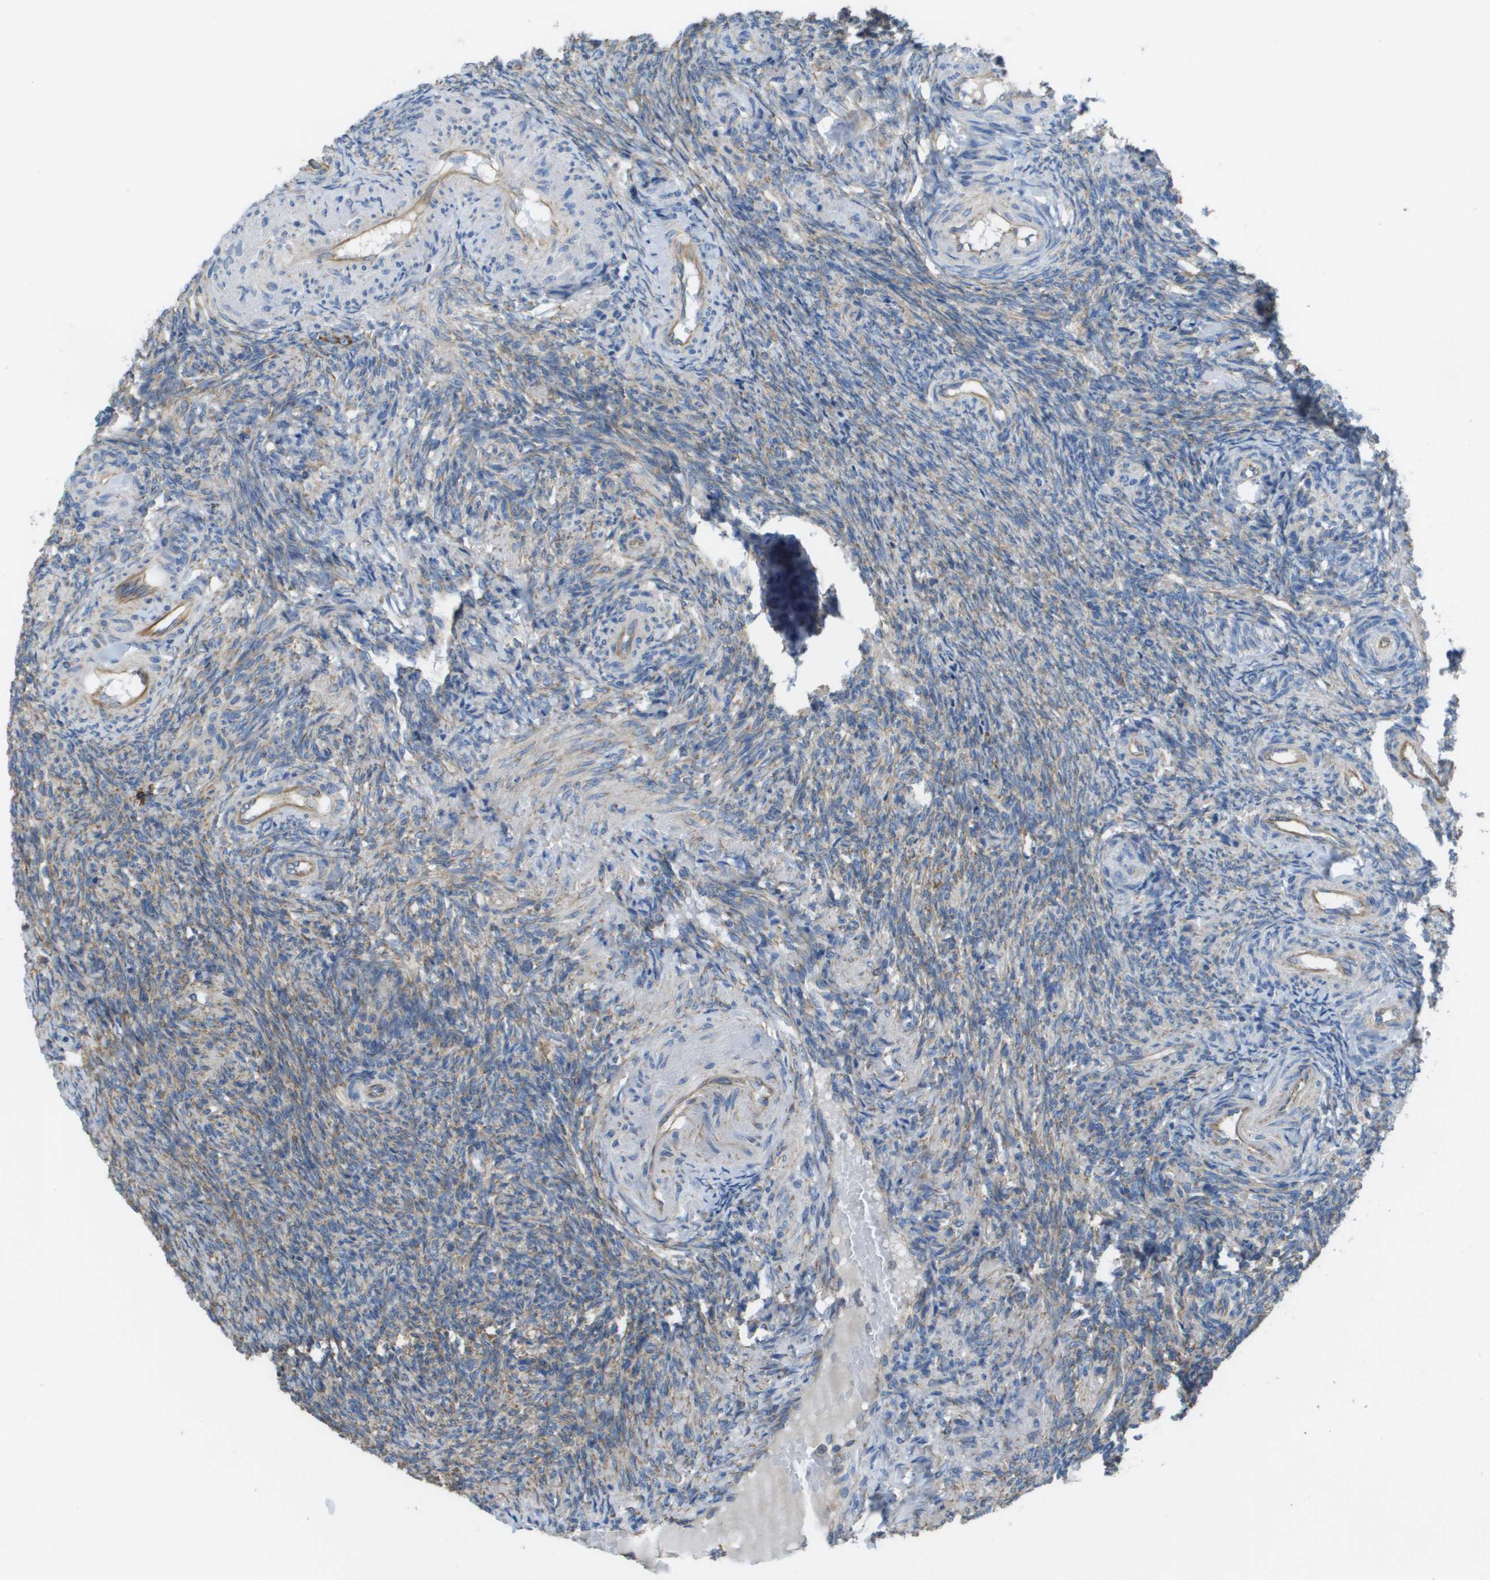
{"staining": {"intensity": "negative", "quantity": "none", "location": "none"}, "tissue": "ovary", "cell_type": "Follicle cells", "image_type": "normal", "snomed": [{"axis": "morphology", "description": "Normal tissue, NOS"}, {"axis": "topography", "description": "Ovary"}], "caption": "This is an IHC micrograph of benign ovary. There is no staining in follicle cells.", "gene": "CLCN2", "patient": {"sex": "female", "age": 41}}